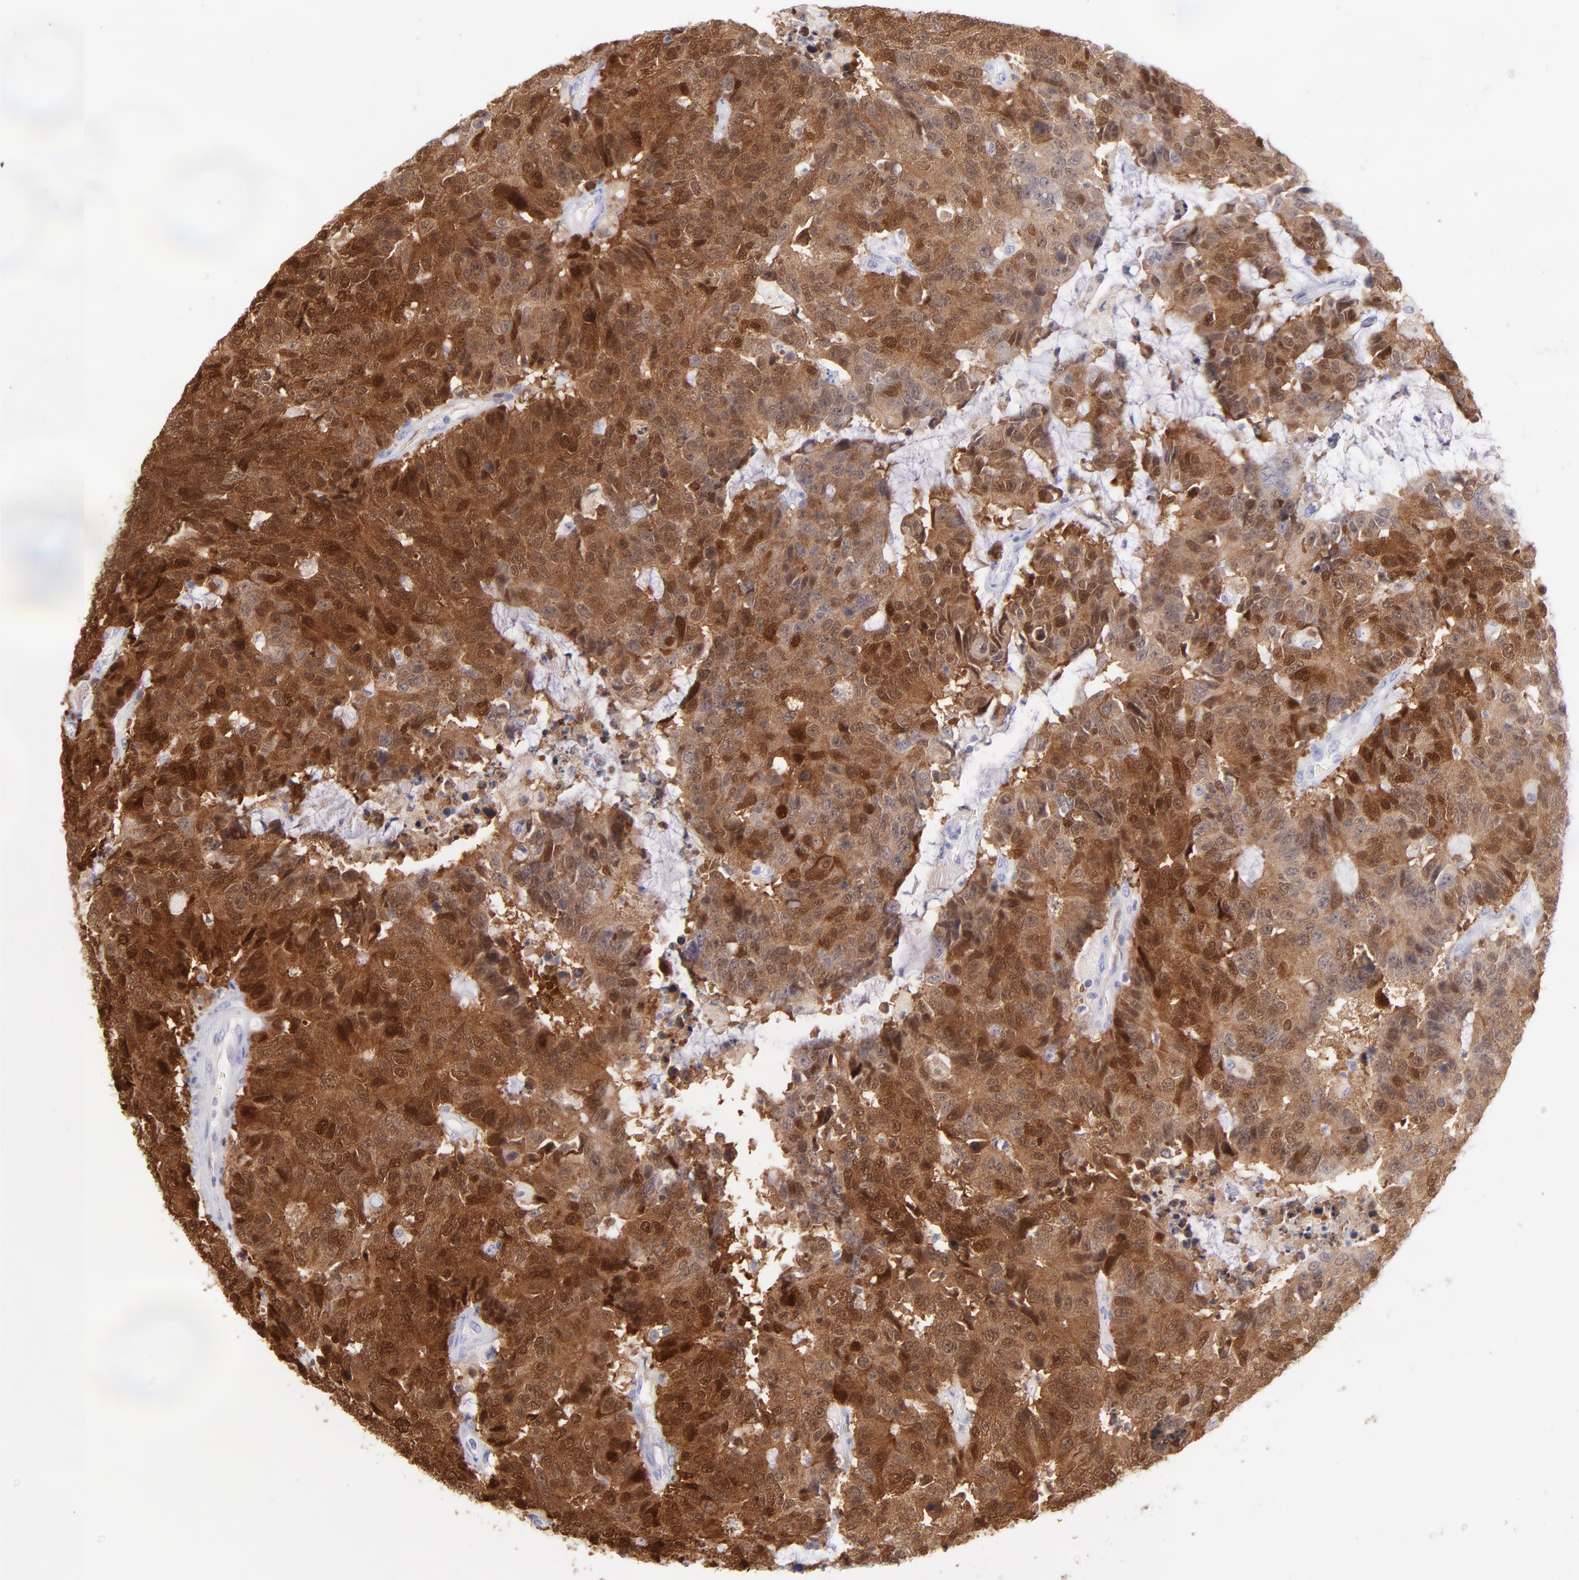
{"staining": {"intensity": "moderate", "quantity": ">75%", "location": "cytoplasmic/membranous,nuclear"}, "tissue": "colorectal cancer", "cell_type": "Tumor cells", "image_type": "cancer", "snomed": [{"axis": "morphology", "description": "Adenocarcinoma, NOS"}, {"axis": "topography", "description": "Colon"}], "caption": "Tumor cells reveal medium levels of moderate cytoplasmic/membranous and nuclear staining in approximately >75% of cells in human adenocarcinoma (colorectal).", "gene": "SCGN", "patient": {"sex": "female", "age": 86}}